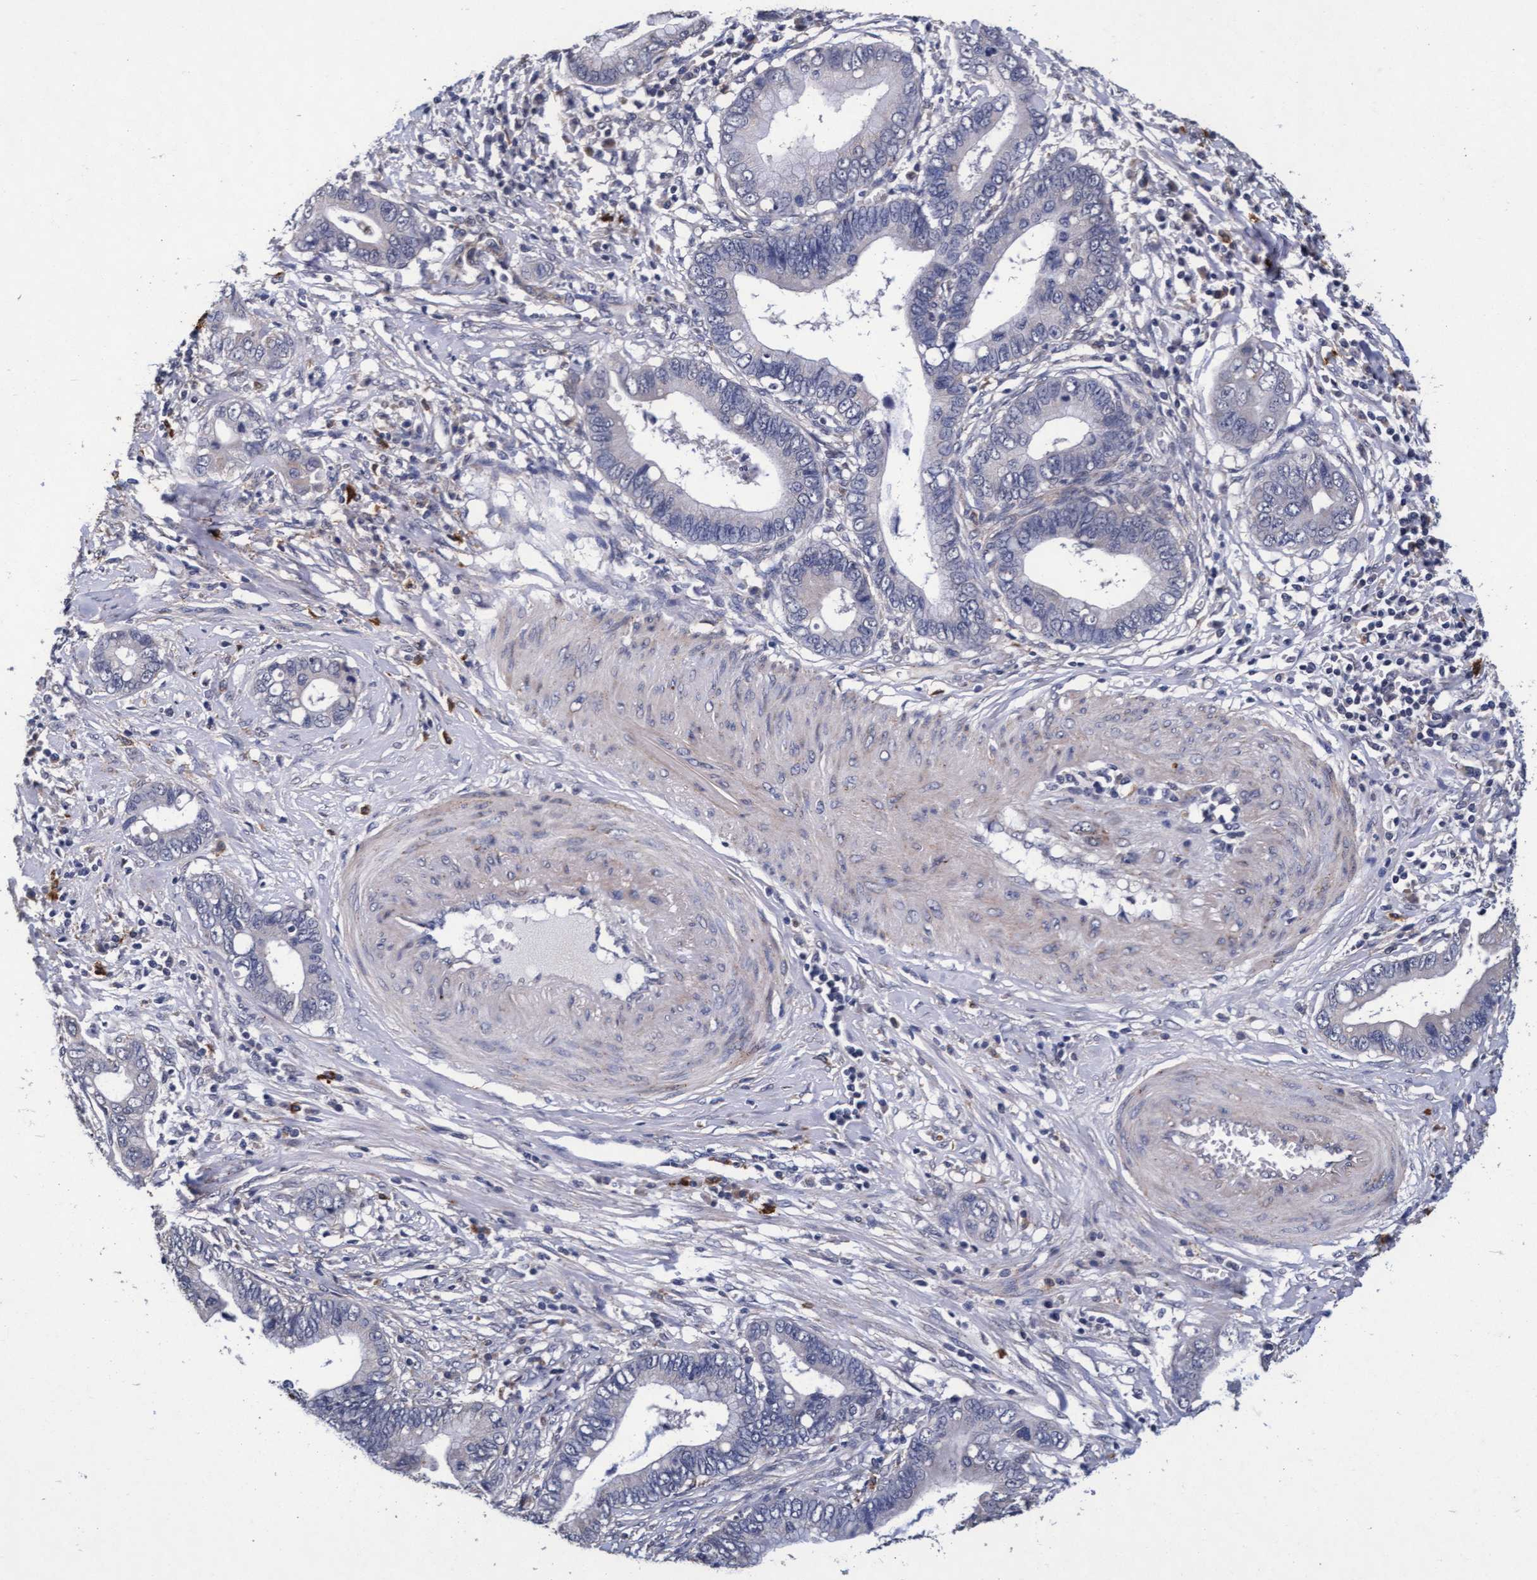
{"staining": {"intensity": "negative", "quantity": "none", "location": "none"}, "tissue": "cervical cancer", "cell_type": "Tumor cells", "image_type": "cancer", "snomed": [{"axis": "morphology", "description": "Adenocarcinoma, NOS"}, {"axis": "topography", "description": "Cervix"}], "caption": "Cervical cancer (adenocarcinoma) was stained to show a protein in brown. There is no significant positivity in tumor cells. (DAB immunohistochemistry (IHC), high magnification).", "gene": "CPQ", "patient": {"sex": "female", "age": 44}}